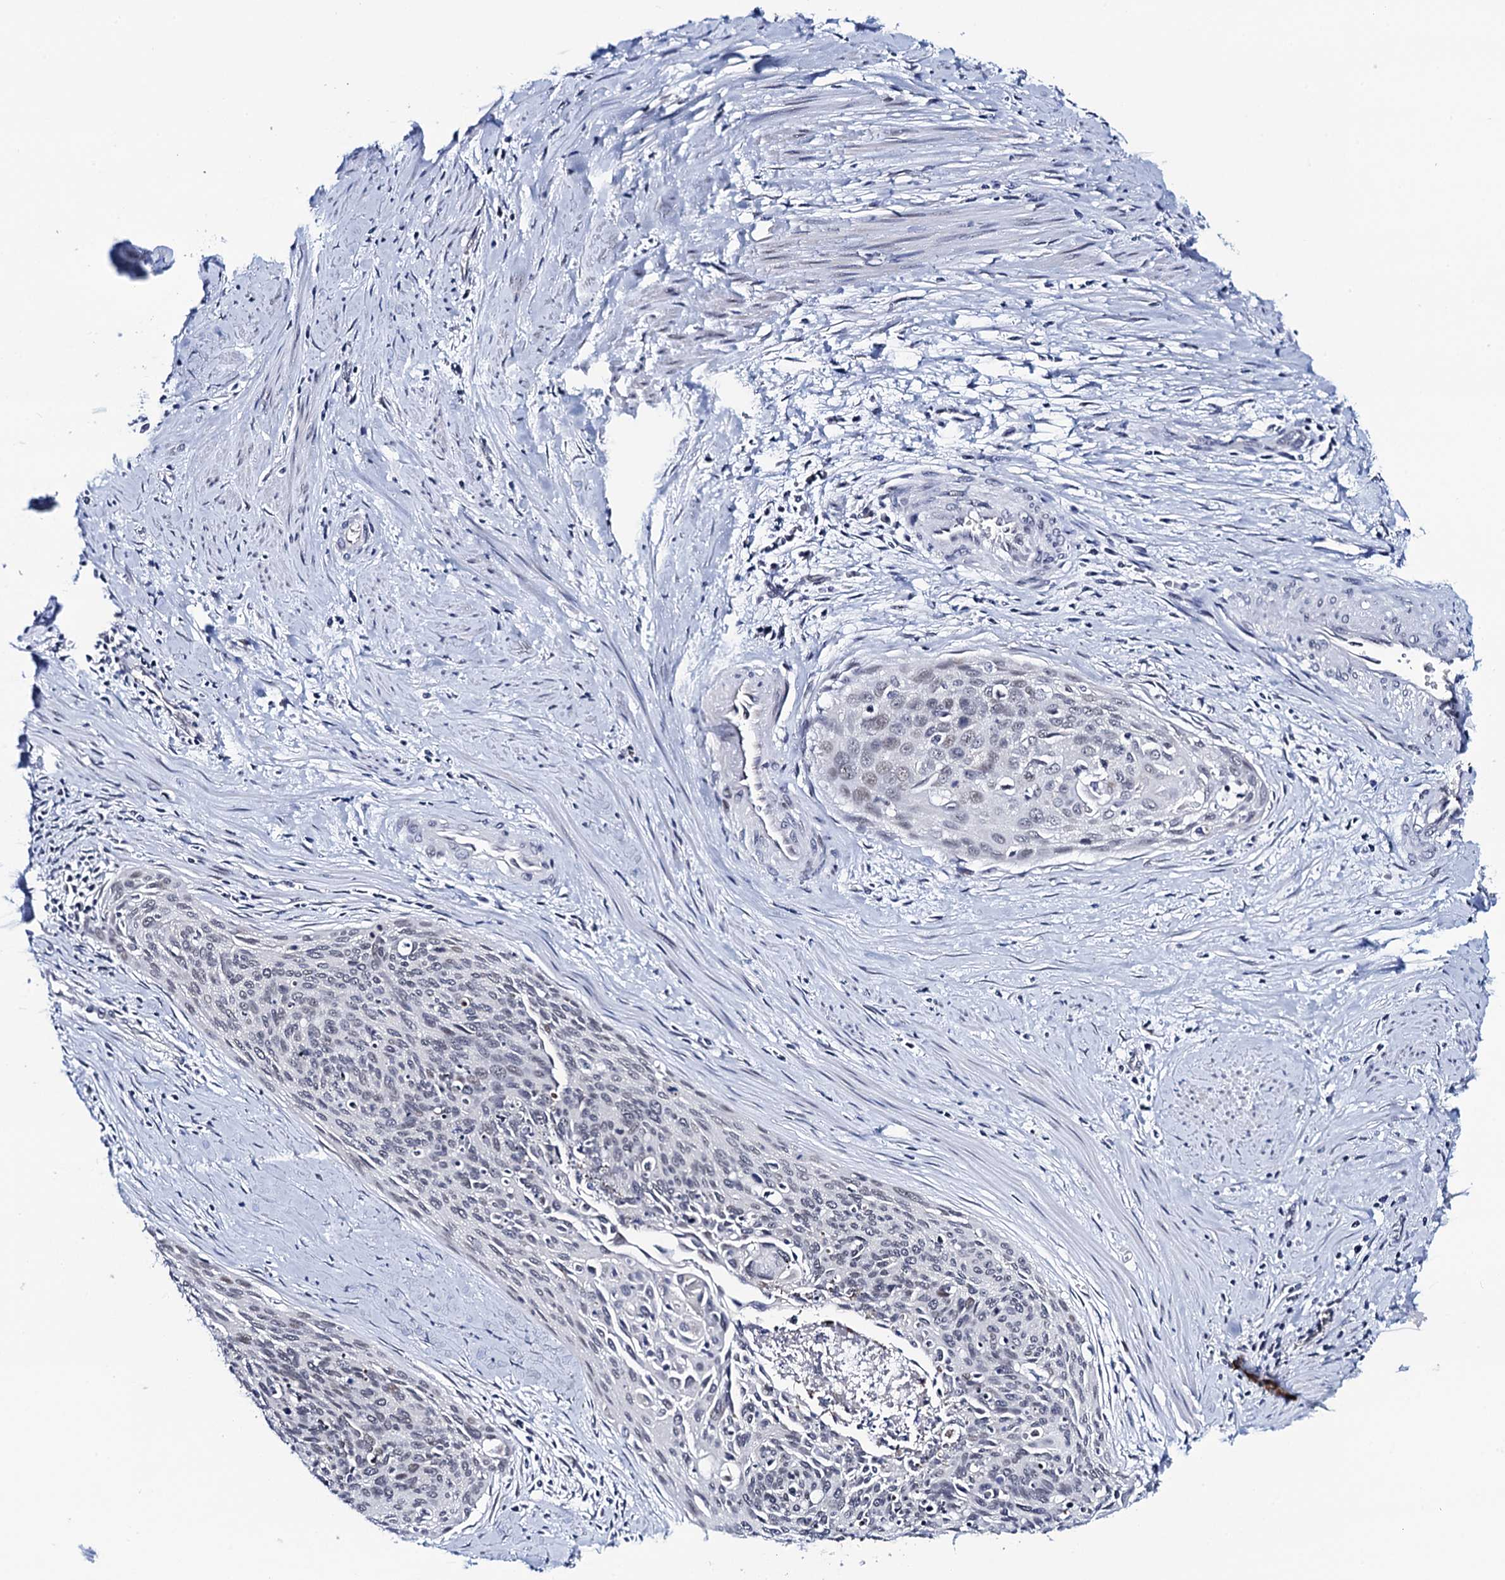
{"staining": {"intensity": "weak", "quantity": "<25%", "location": "nuclear"}, "tissue": "cervical cancer", "cell_type": "Tumor cells", "image_type": "cancer", "snomed": [{"axis": "morphology", "description": "Squamous cell carcinoma, NOS"}, {"axis": "topography", "description": "Cervix"}], "caption": "This histopathology image is of squamous cell carcinoma (cervical) stained with IHC to label a protein in brown with the nuclei are counter-stained blue. There is no positivity in tumor cells.", "gene": "C16orf87", "patient": {"sex": "female", "age": 55}}